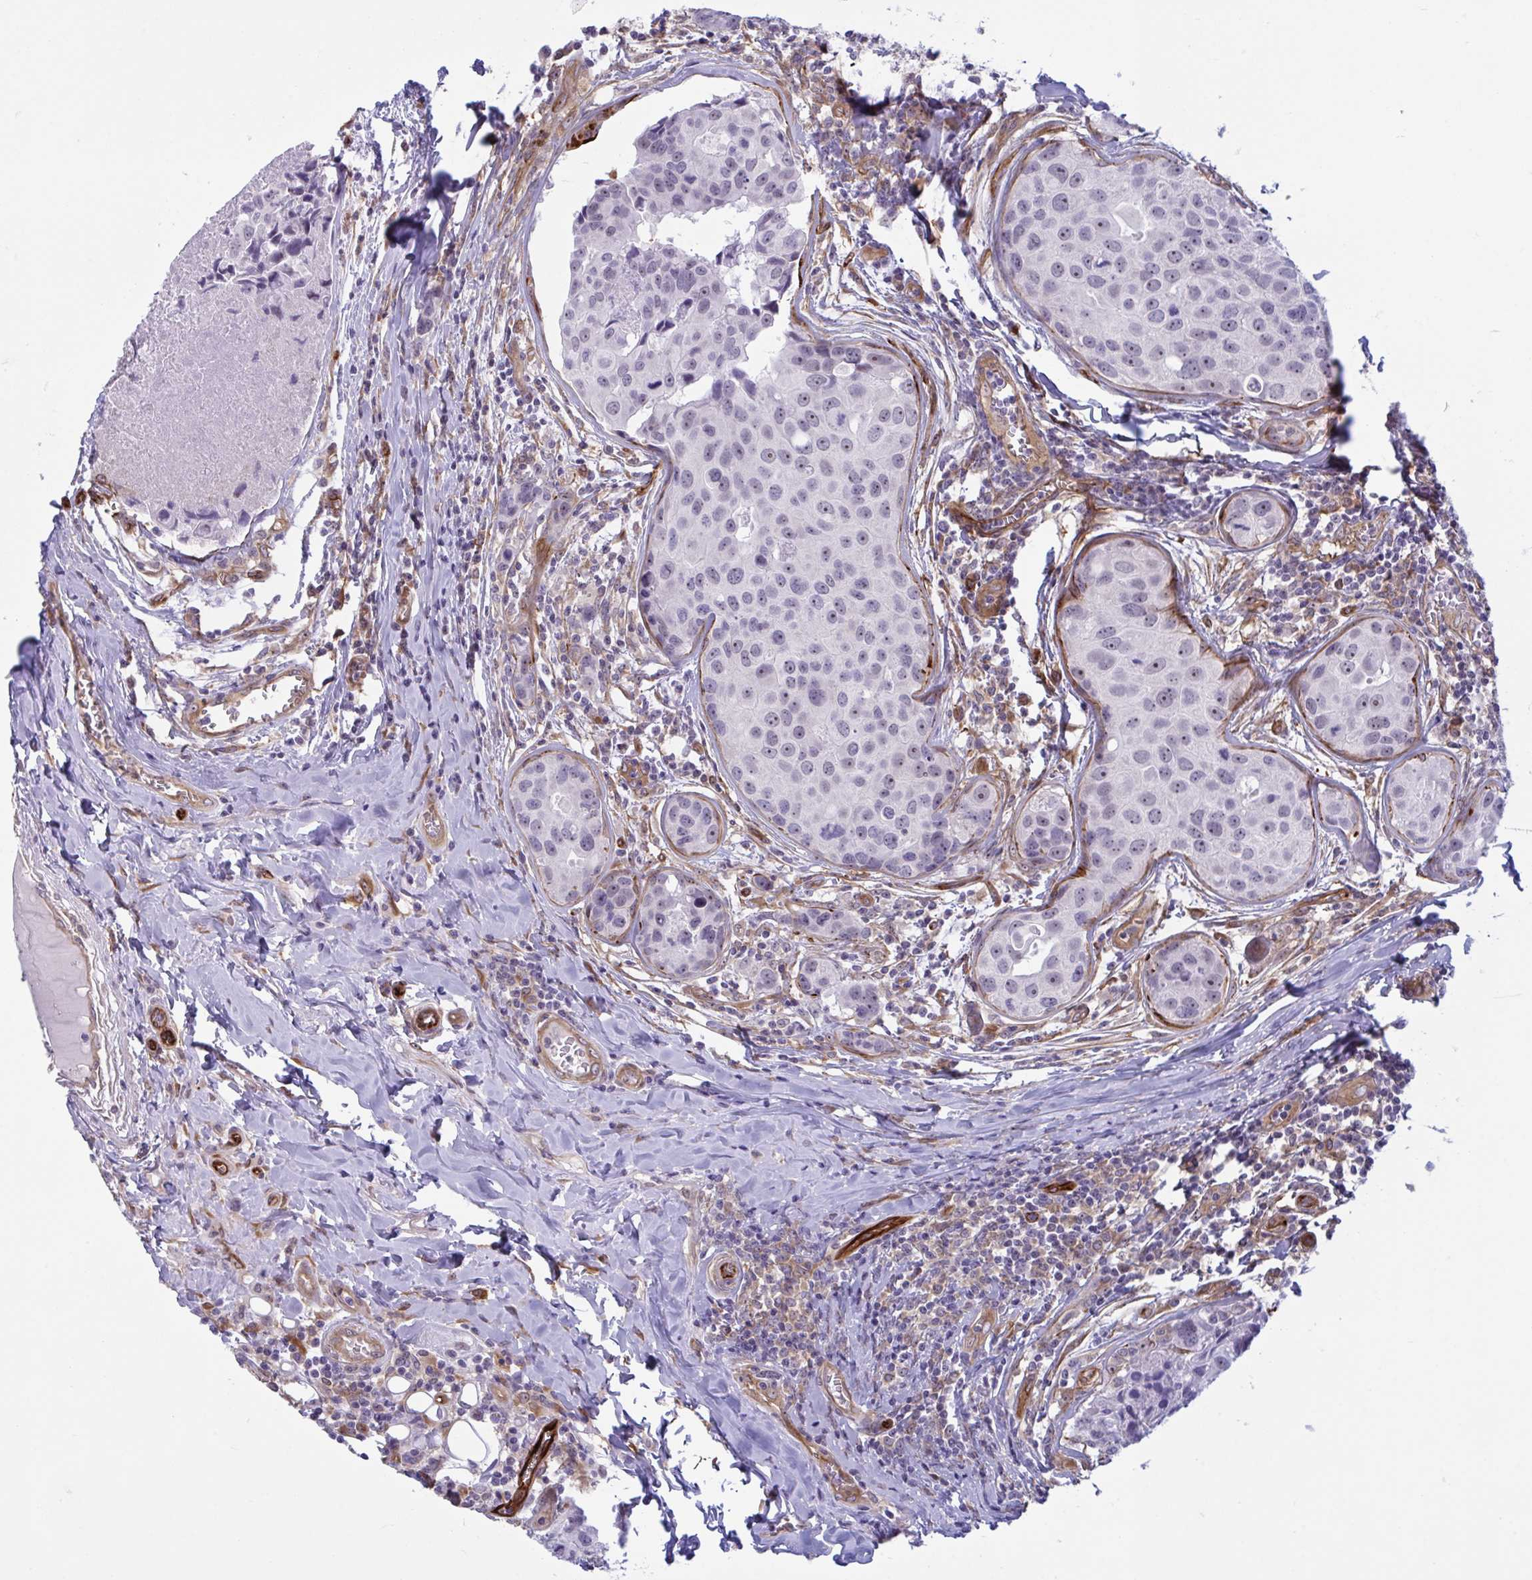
{"staining": {"intensity": "weak", "quantity": "25%-75%", "location": "nuclear"}, "tissue": "breast cancer", "cell_type": "Tumor cells", "image_type": "cancer", "snomed": [{"axis": "morphology", "description": "Duct carcinoma"}, {"axis": "topography", "description": "Breast"}], "caption": "IHC staining of breast cancer, which demonstrates low levels of weak nuclear staining in approximately 25%-75% of tumor cells indicating weak nuclear protein staining. The staining was performed using DAB (3,3'-diaminobenzidine) (brown) for protein detection and nuclei were counterstained in hematoxylin (blue).", "gene": "PRRT4", "patient": {"sex": "female", "age": 24}}